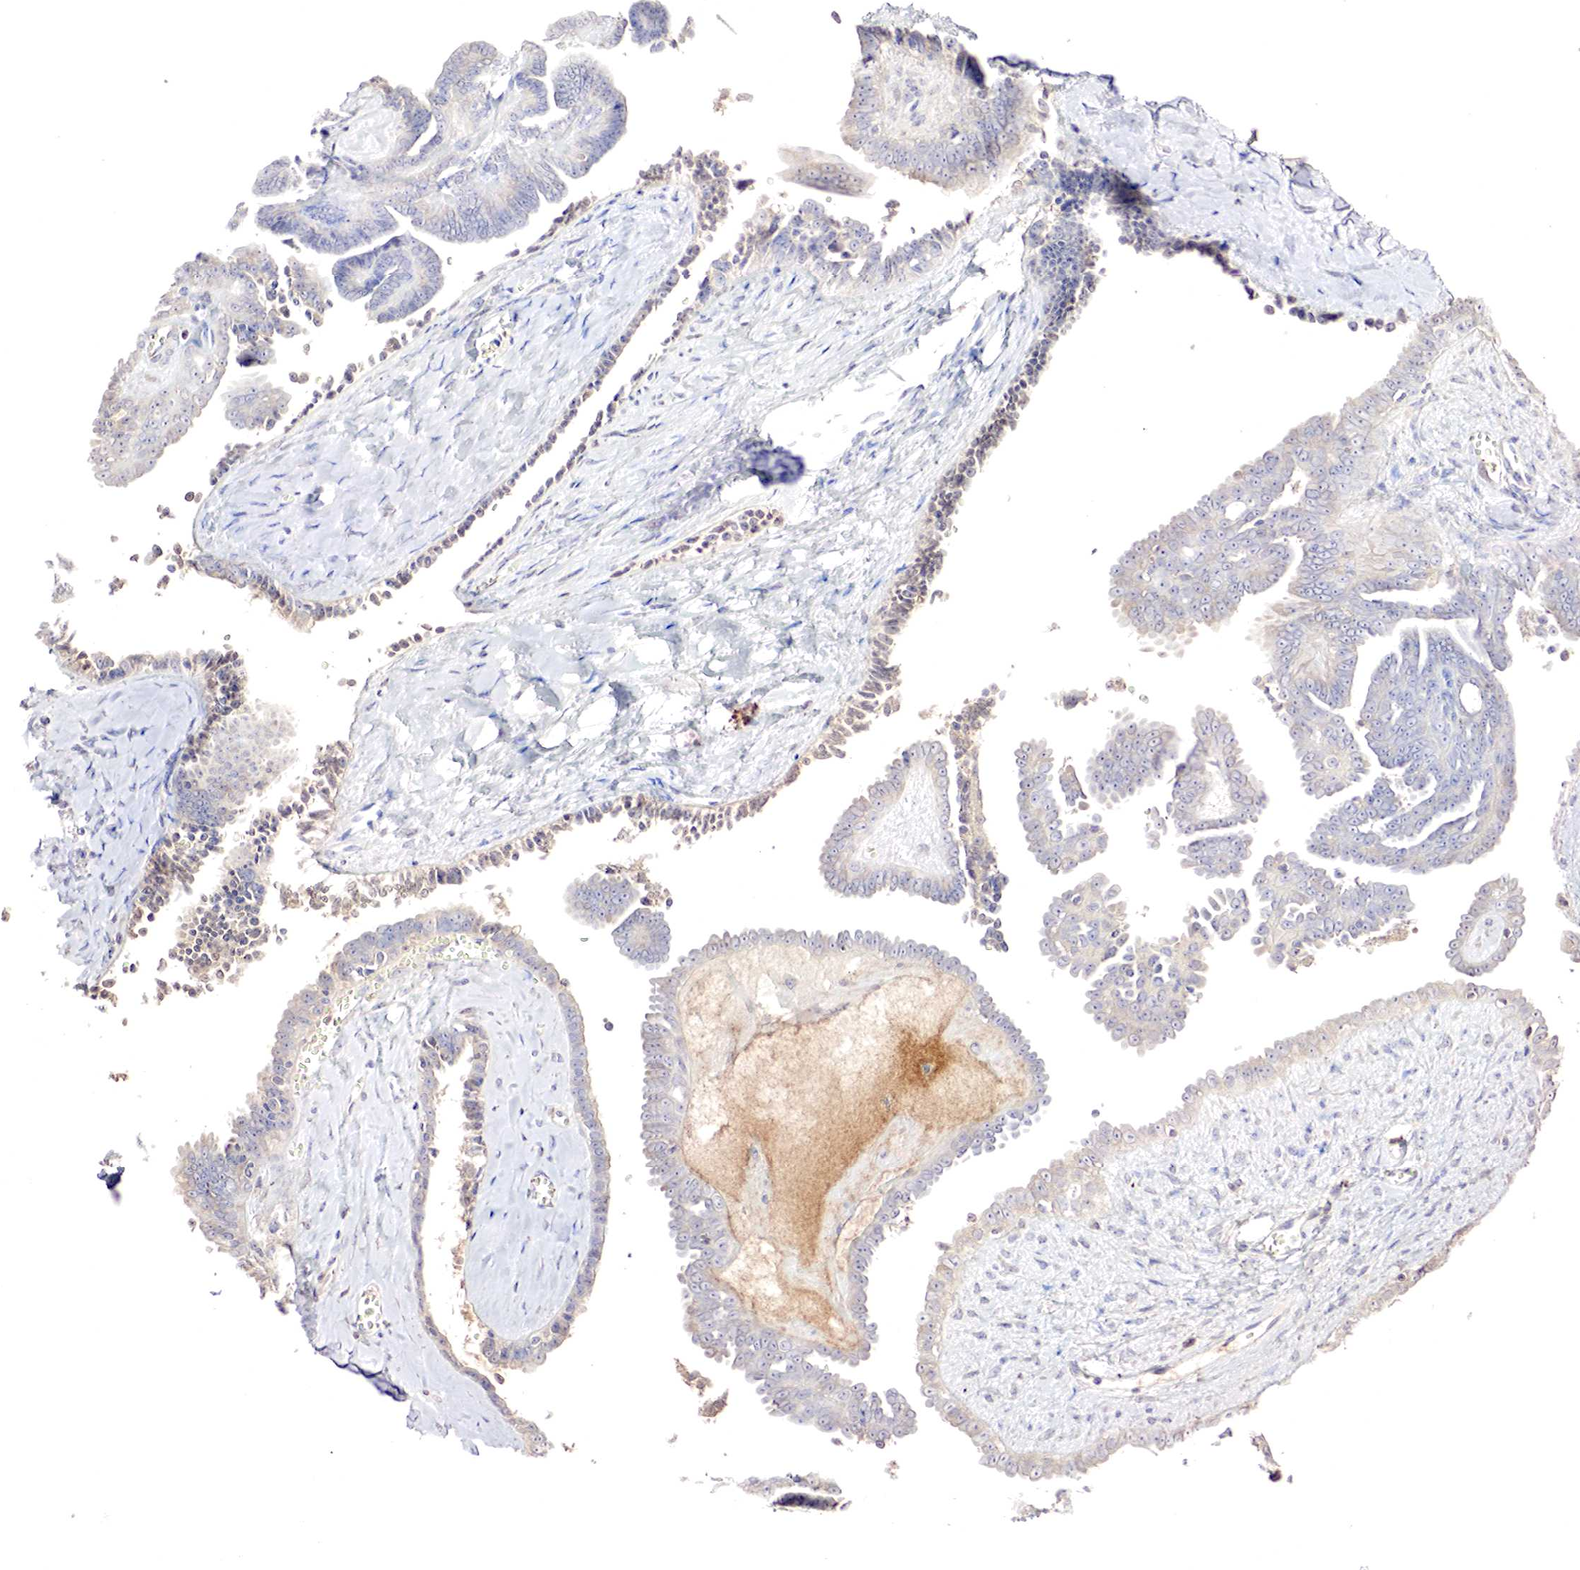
{"staining": {"intensity": "weak", "quantity": "<25%", "location": "cytoplasmic/membranous"}, "tissue": "ovarian cancer", "cell_type": "Tumor cells", "image_type": "cancer", "snomed": [{"axis": "morphology", "description": "Cystadenocarcinoma, serous, NOS"}, {"axis": "topography", "description": "Ovary"}], "caption": "Immunohistochemical staining of human ovarian serous cystadenocarcinoma exhibits no significant staining in tumor cells. Nuclei are stained in blue.", "gene": "GATA1", "patient": {"sex": "female", "age": 71}}